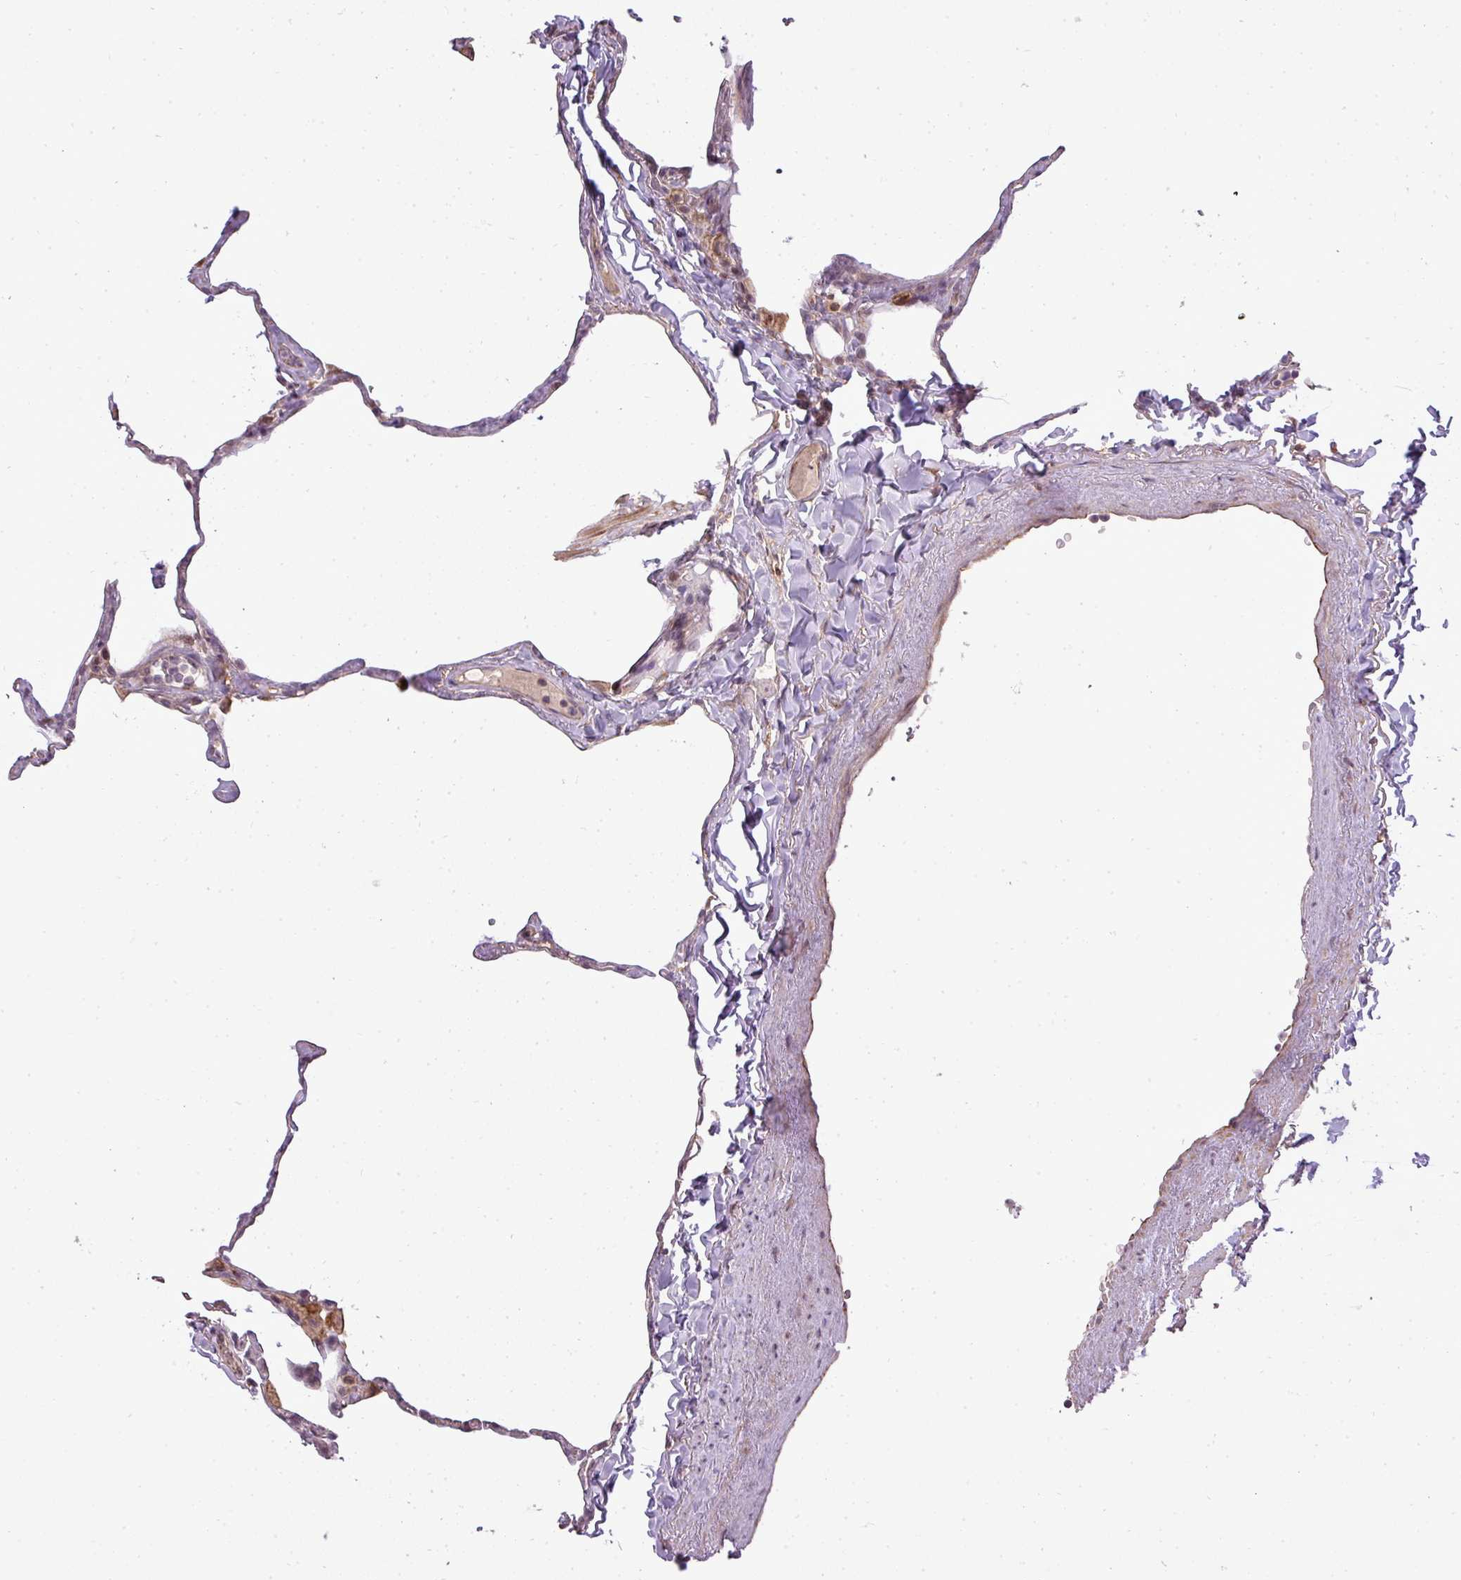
{"staining": {"intensity": "negative", "quantity": "none", "location": "none"}, "tissue": "lung", "cell_type": "Alveolar cells", "image_type": "normal", "snomed": [{"axis": "morphology", "description": "Normal tissue, NOS"}, {"axis": "topography", "description": "Lung"}], "caption": "DAB immunohistochemical staining of benign human lung reveals no significant expression in alveolar cells.", "gene": "PDRG1", "patient": {"sex": "male", "age": 65}}